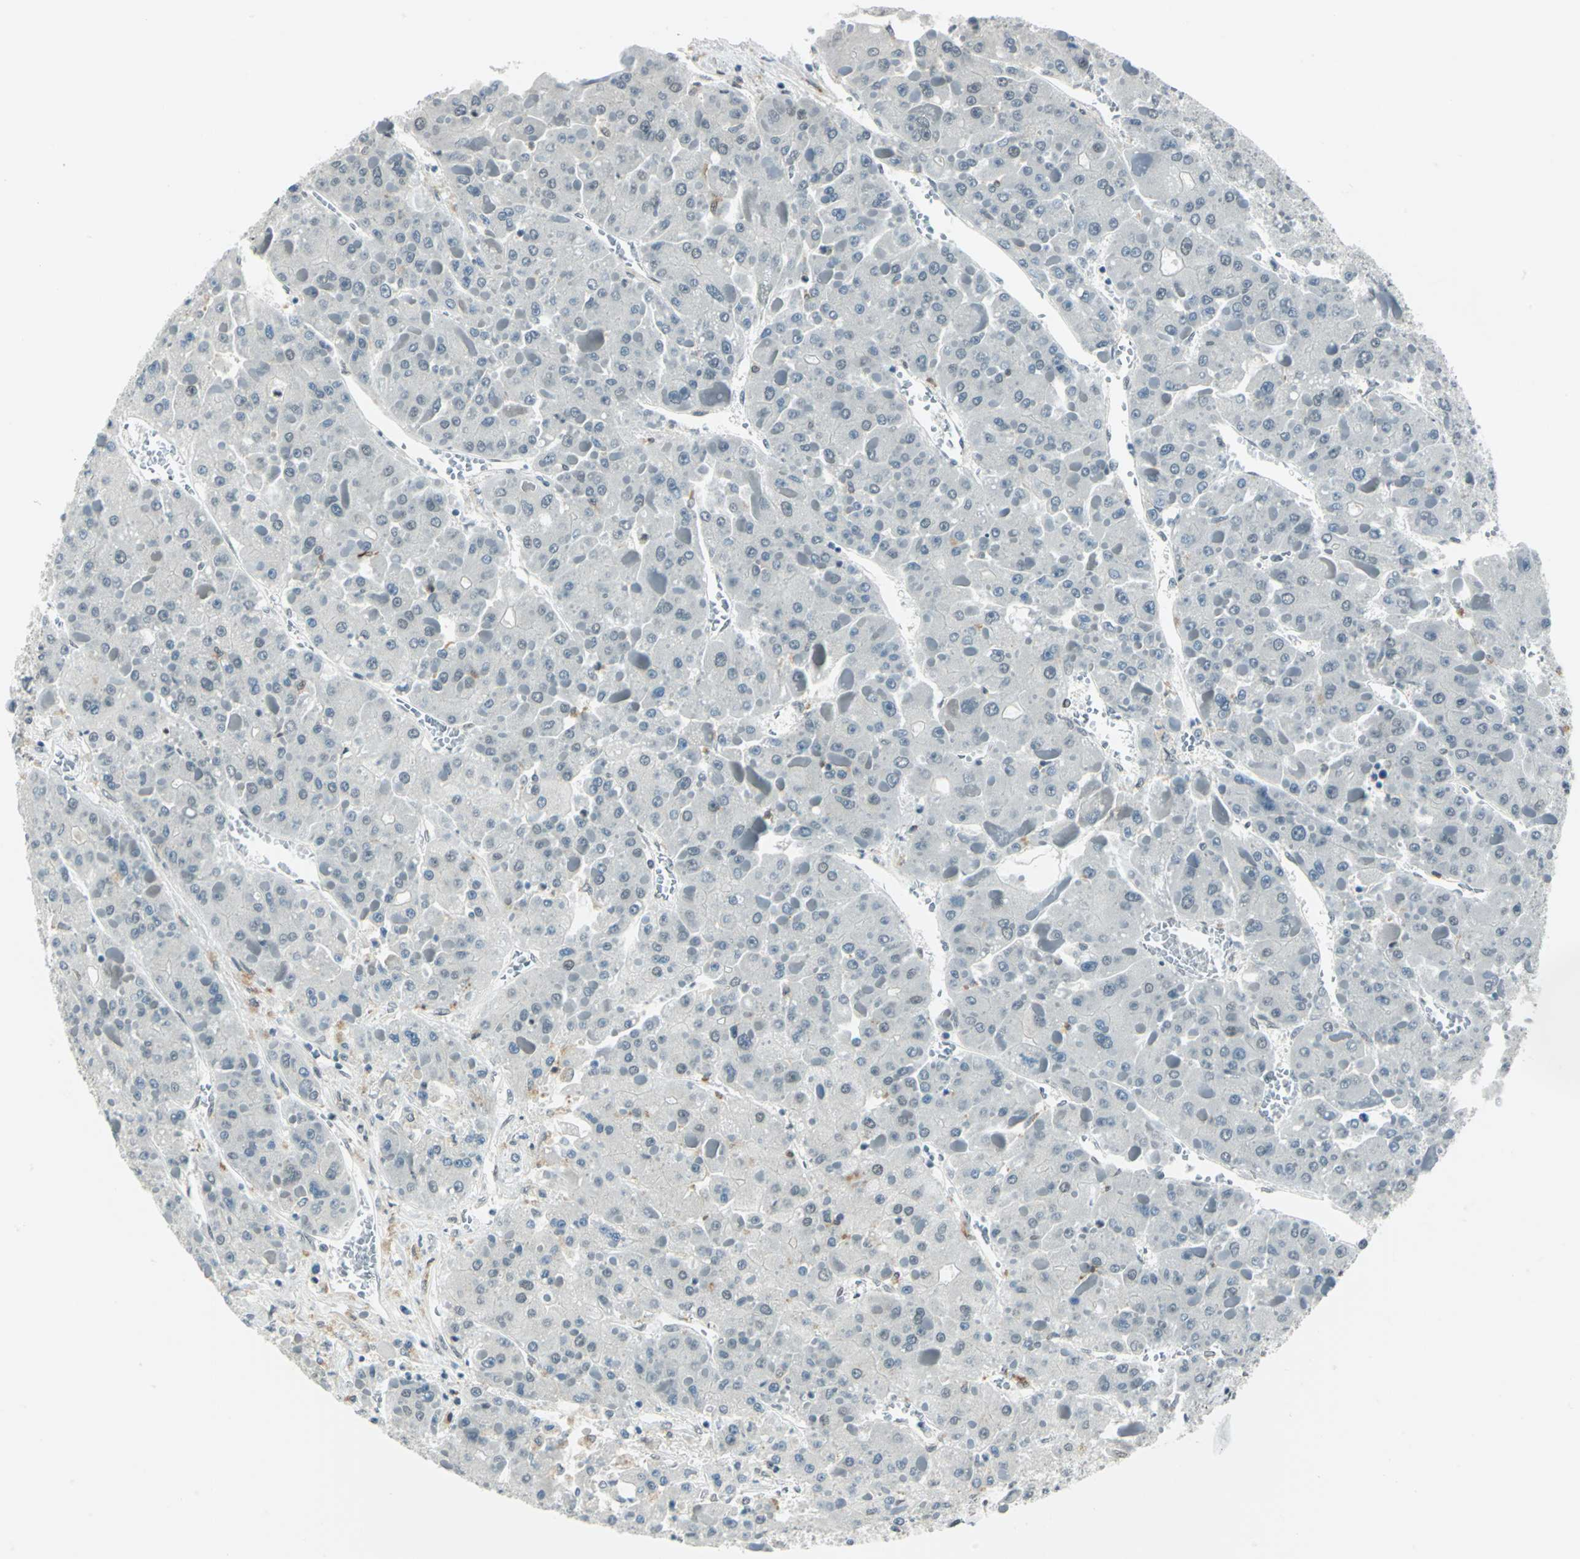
{"staining": {"intensity": "negative", "quantity": "none", "location": "none"}, "tissue": "liver cancer", "cell_type": "Tumor cells", "image_type": "cancer", "snomed": [{"axis": "morphology", "description": "Carcinoma, Hepatocellular, NOS"}, {"axis": "topography", "description": "Liver"}], "caption": "DAB (3,3'-diaminobenzidine) immunohistochemical staining of liver hepatocellular carcinoma shows no significant positivity in tumor cells. (Immunohistochemistry (ihc), brightfield microscopy, high magnification).", "gene": "MTMR10", "patient": {"sex": "female", "age": 73}}